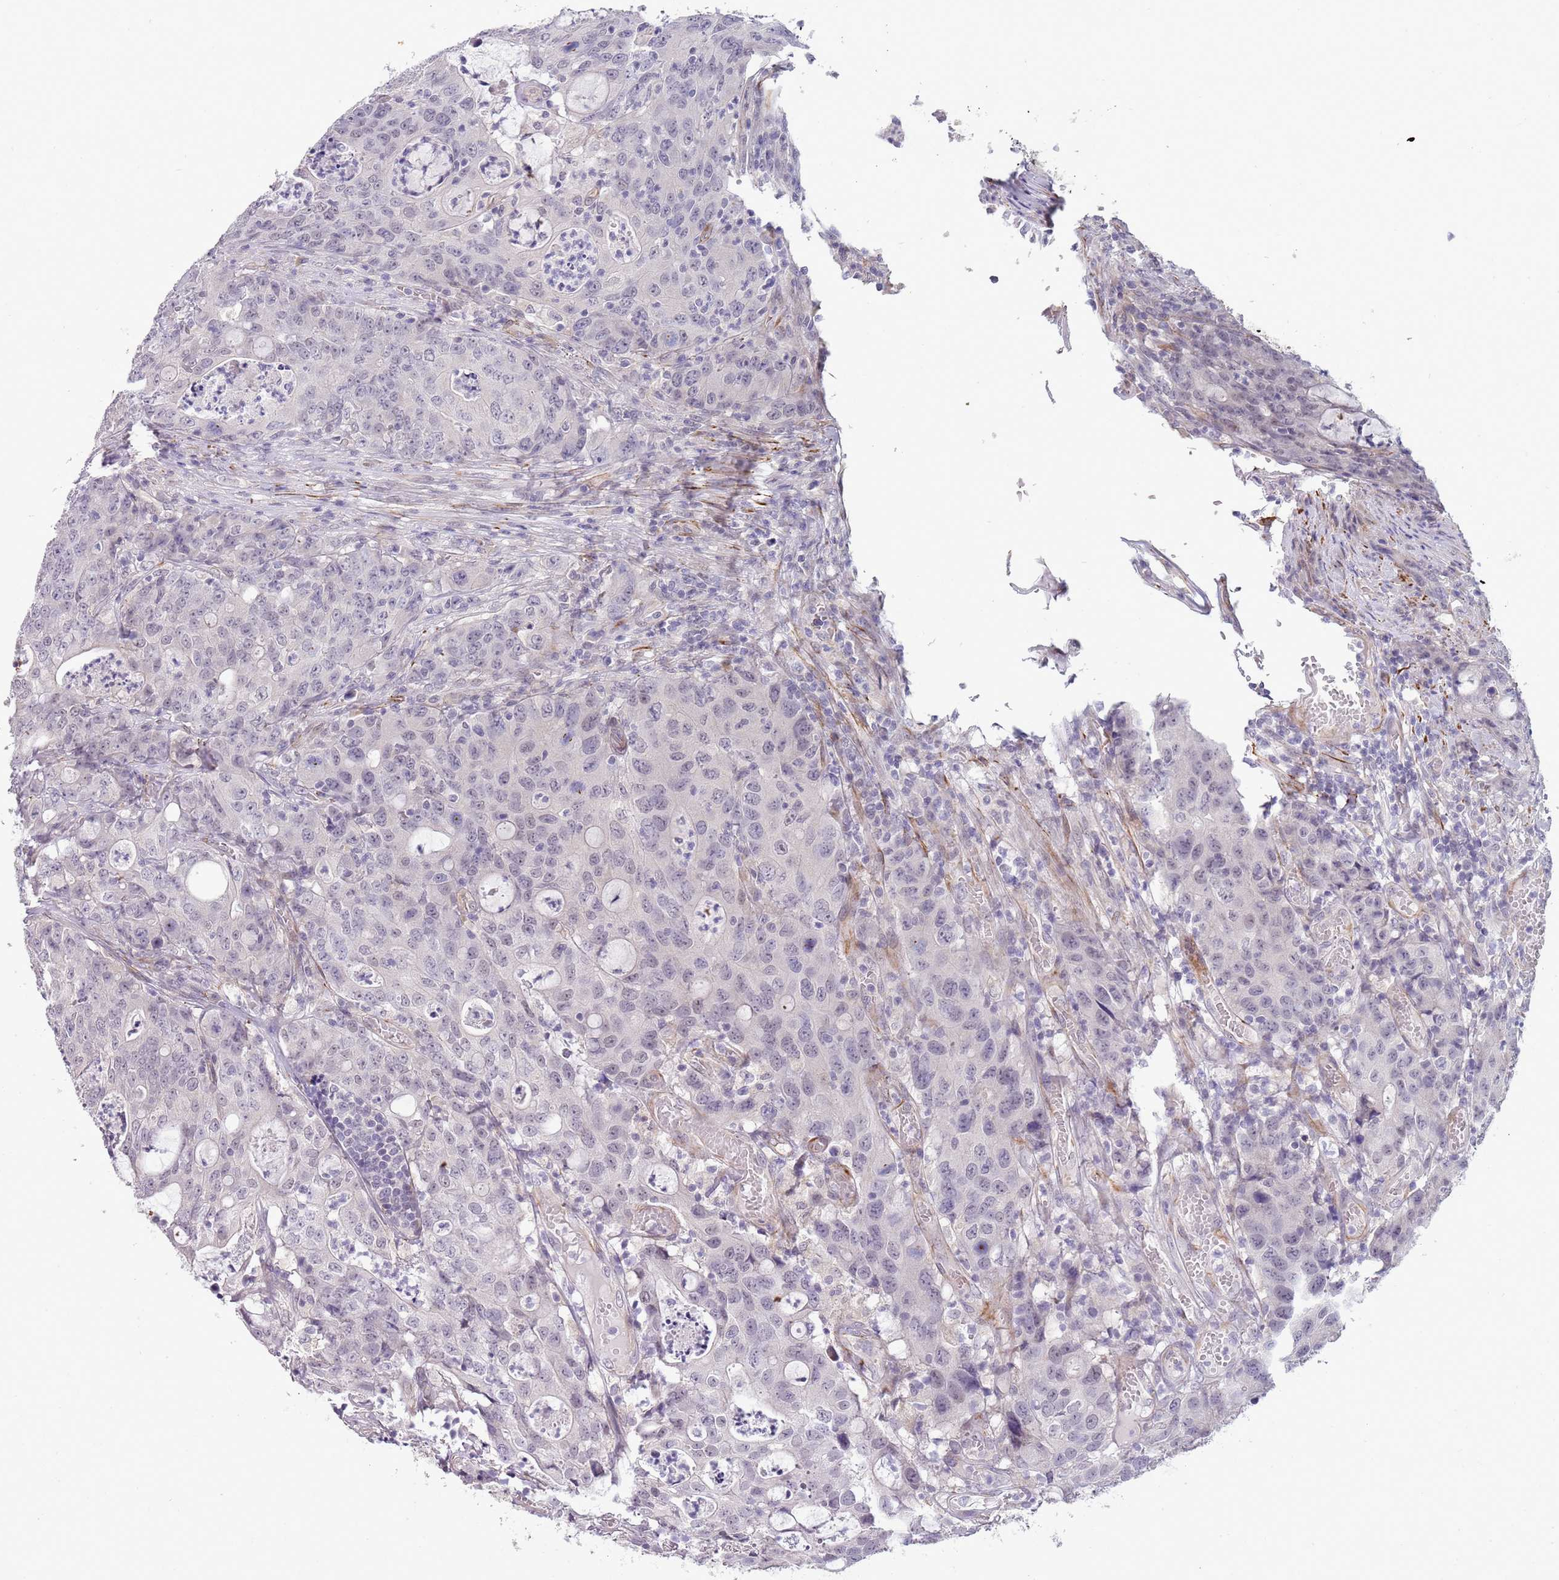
{"staining": {"intensity": "negative", "quantity": "none", "location": "none"}, "tissue": "colorectal cancer", "cell_type": "Tumor cells", "image_type": "cancer", "snomed": [{"axis": "morphology", "description": "Adenocarcinoma, NOS"}, {"axis": "topography", "description": "Colon"}], "caption": "Tumor cells are negative for brown protein staining in colorectal adenocarcinoma.", "gene": "NBPF3", "patient": {"sex": "male", "age": 83}}